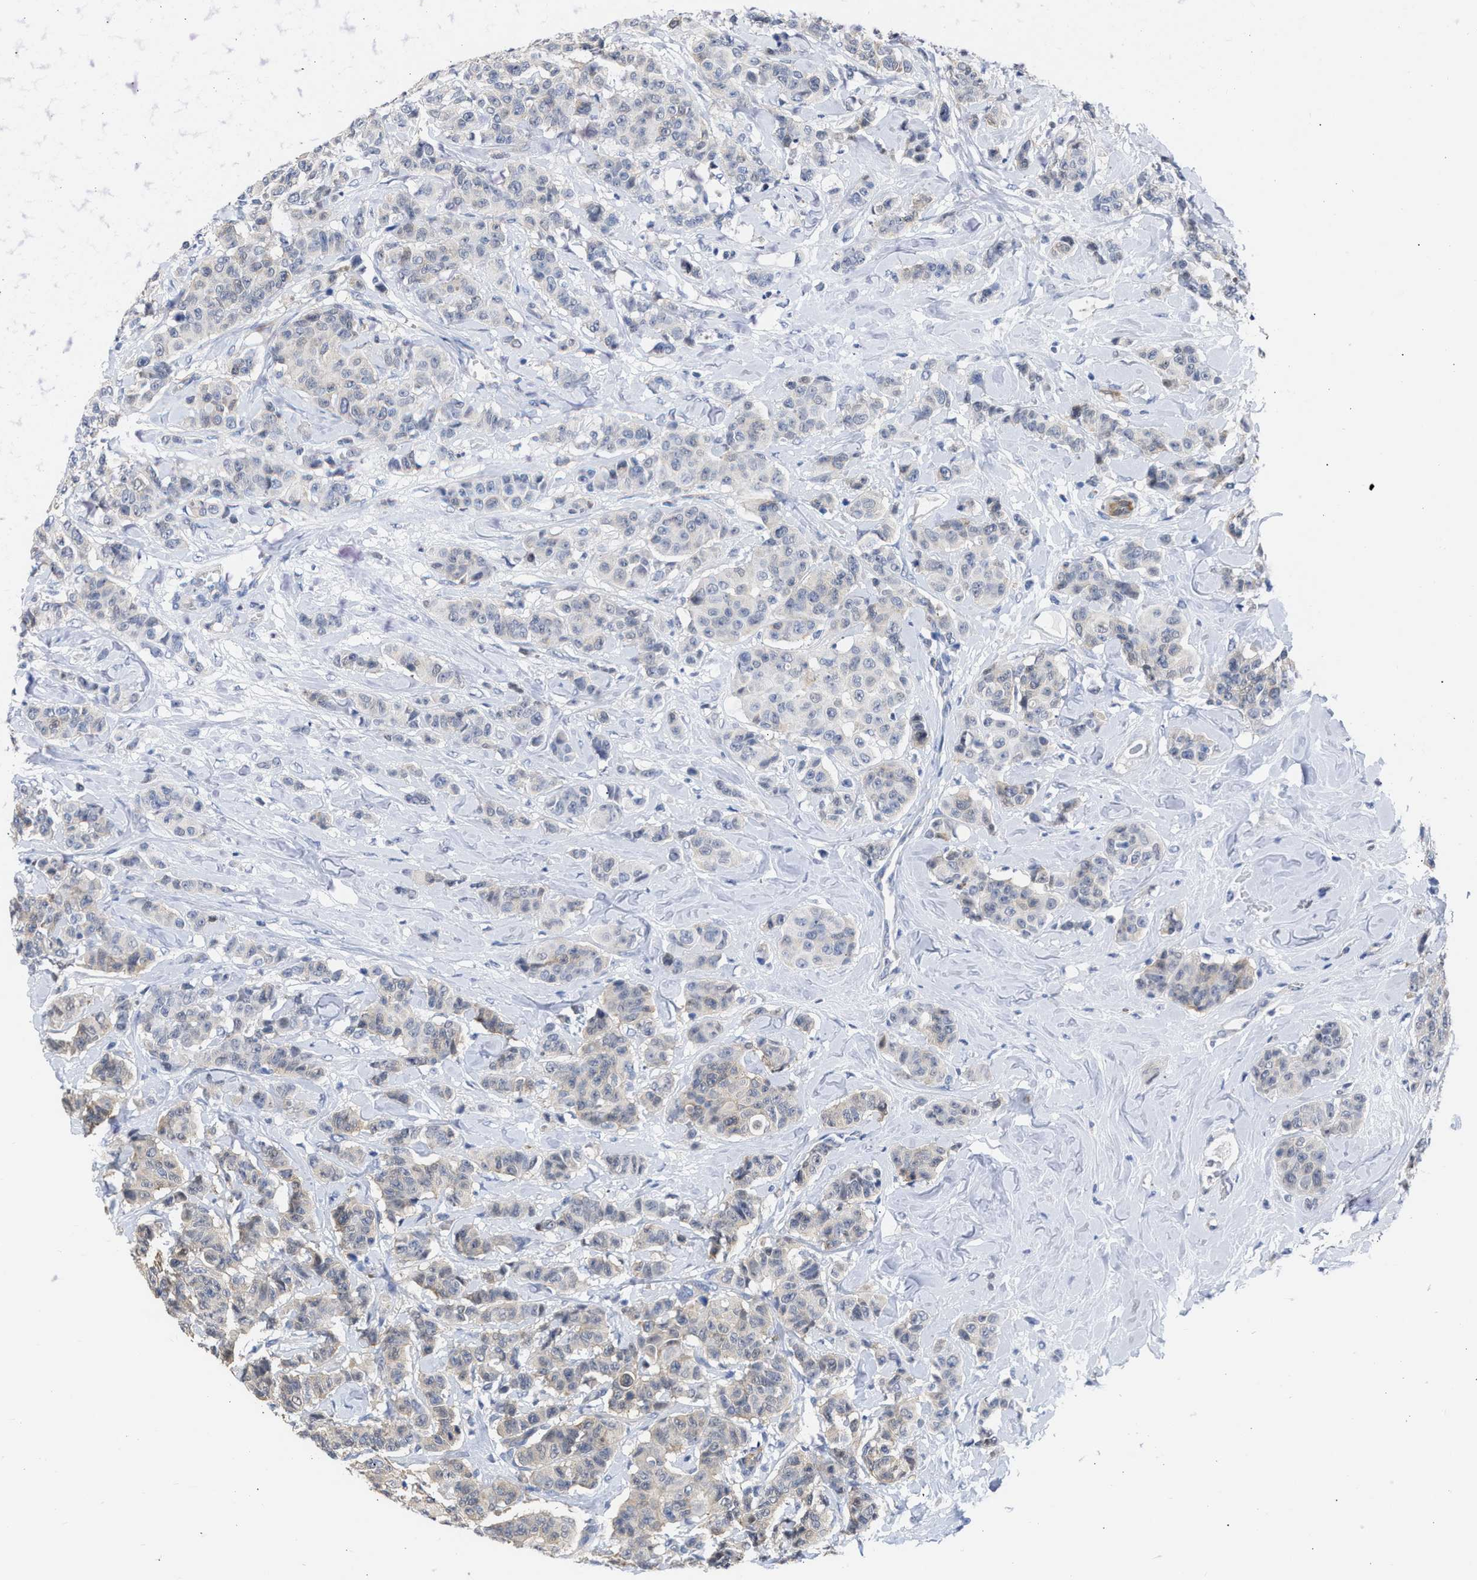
{"staining": {"intensity": "weak", "quantity": "<25%", "location": "cytoplasmic/membranous"}, "tissue": "breast cancer", "cell_type": "Tumor cells", "image_type": "cancer", "snomed": [{"axis": "morphology", "description": "Normal tissue, NOS"}, {"axis": "morphology", "description": "Duct carcinoma"}, {"axis": "topography", "description": "Breast"}], "caption": "Breast cancer (infiltrating ductal carcinoma) stained for a protein using immunohistochemistry shows no positivity tumor cells.", "gene": "THRA", "patient": {"sex": "female", "age": 40}}